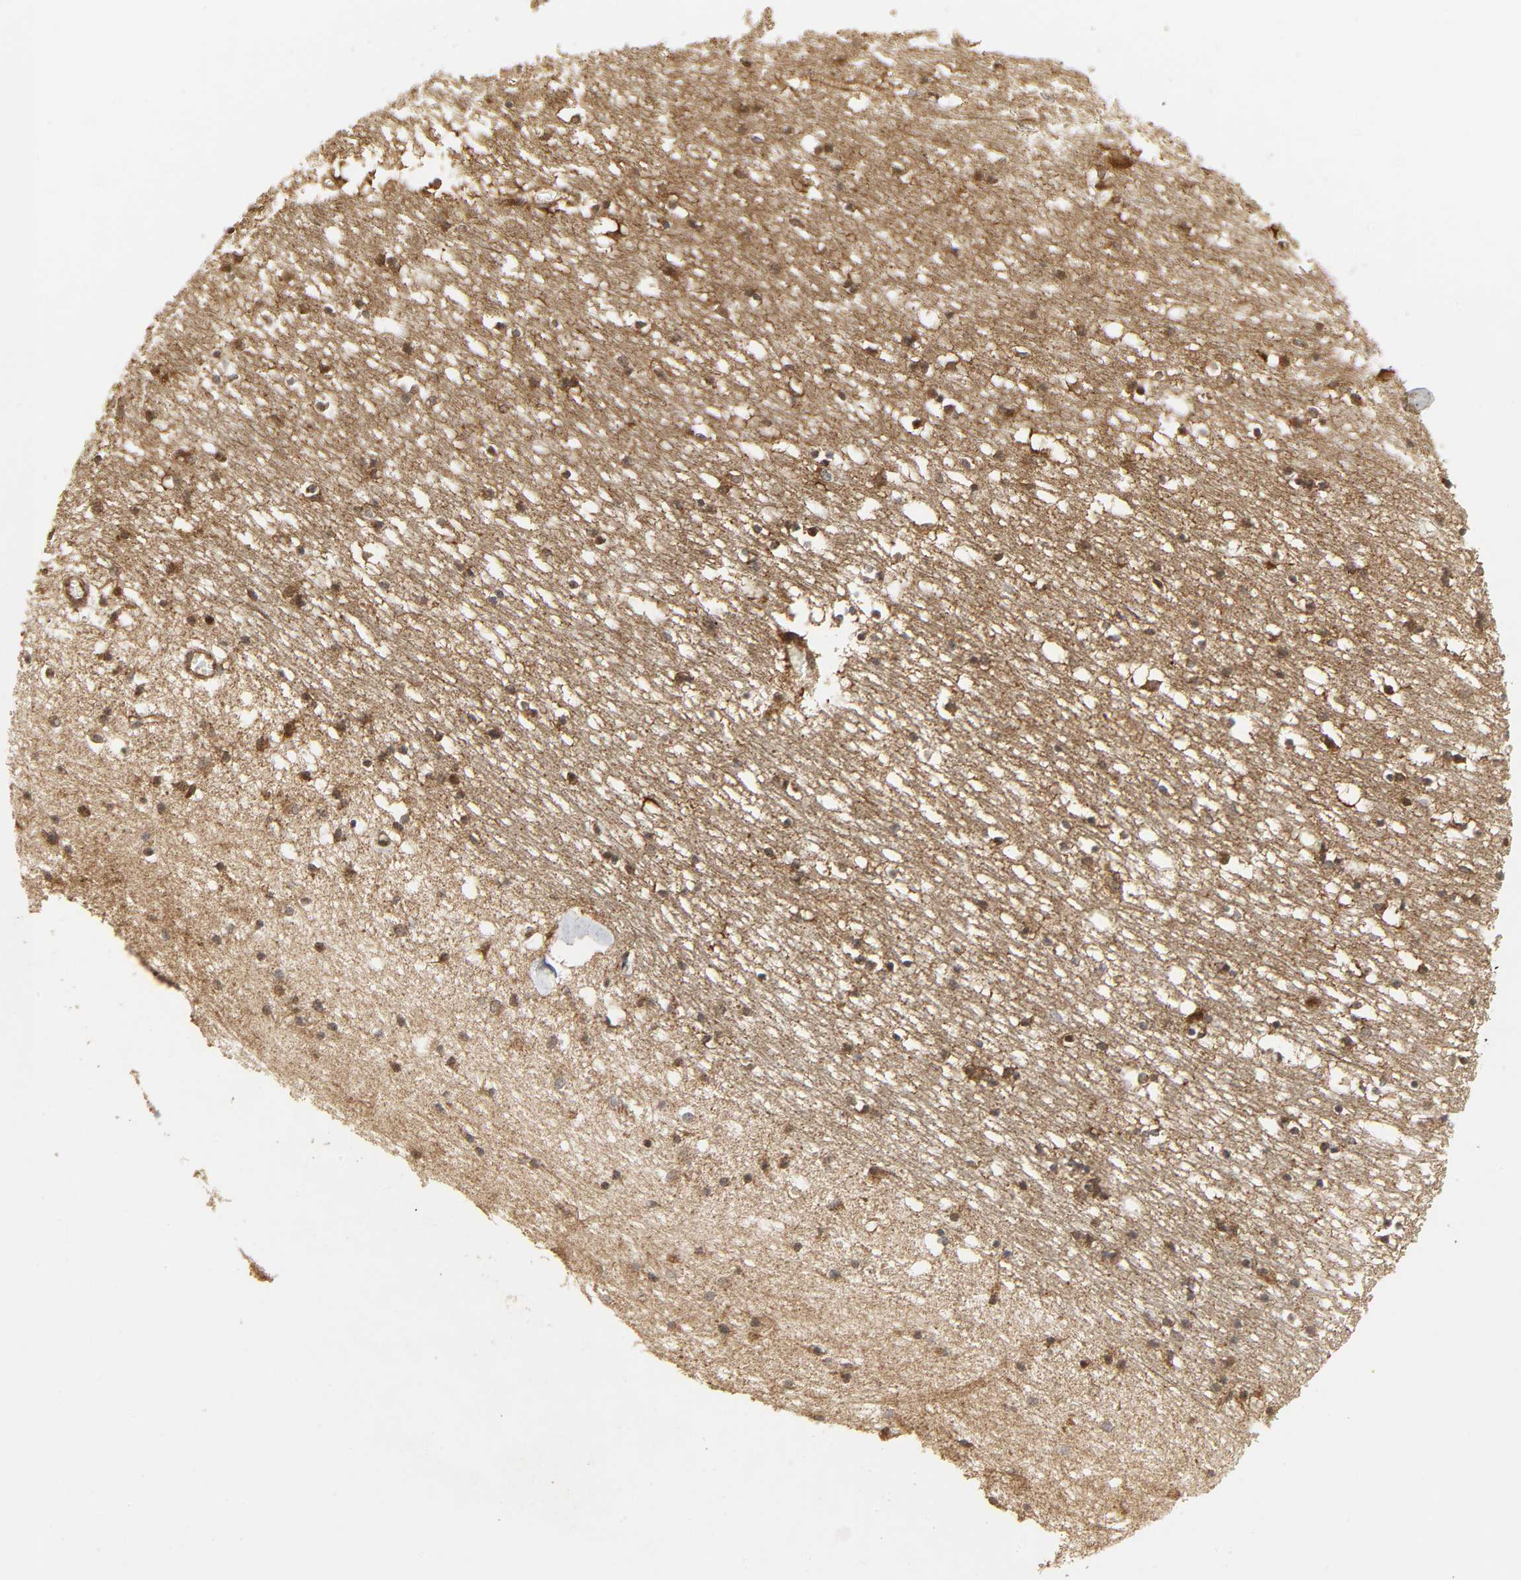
{"staining": {"intensity": "moderate", "quantity": ">75%", "location": "cytoplasmic/membranous"}, "tissue": "caudate", "cell_type": "Glial cells", "image_type": "normal", "snomed": [{"axis": "morphology", "description": "Normal tissue, NOS"}, {"axis": "topography", "description": "Lateral ventricle wall"}], "caption": "Immunohistochemistry photomicrograph of unremarkable caudate: caudate stained using immunohistochemistry (IHC) reveals medium levels of moderate protein expression localized specifically in the cytoplasmic/membranous of glial cells, appearing as a cytoplasmic/membranous brown color.", "gene": "CHUK", "patient": {"sex": "male", "age": 45}}